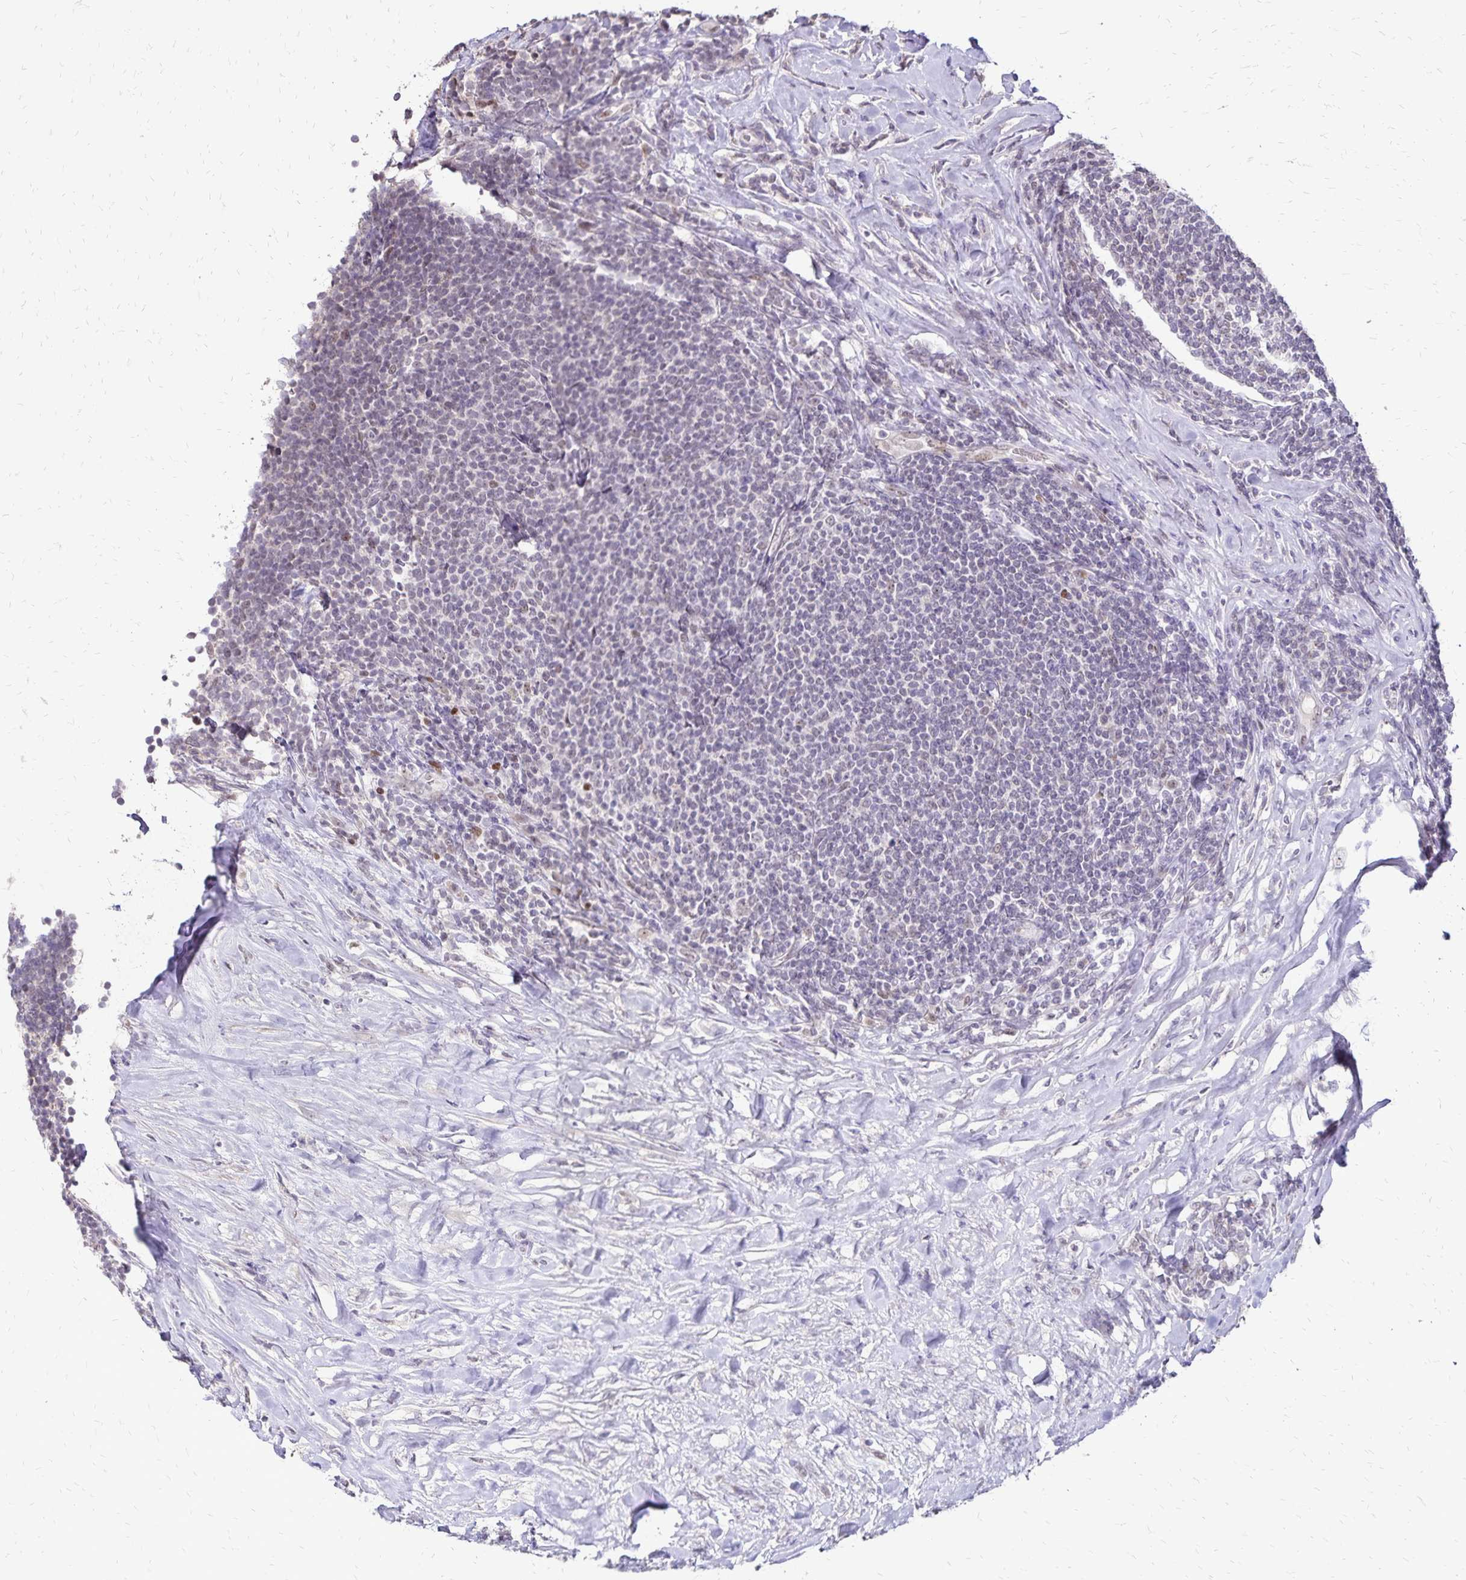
{"staining": {"intensity": "negative", "quantity": "none", "location": "none"}, "tissue": "lymphoma", "cell_type": "Tumor cells", "image_type": "cancer", "snomed": [{"axis": "morphology", "description": "Malignant lymphoma, non-Hodgkin's type, Low grade"}, {"axis": "topography", "description": "Lymph node"}], "caption": "The histopathology image displays no significant positivity in tumor cells of lymphoma. (Immunohistochemistry (ihc), brightfield microscopy, high magnification).", "gene": "POLB", "patient": {"sex": "male", "age": 52}}